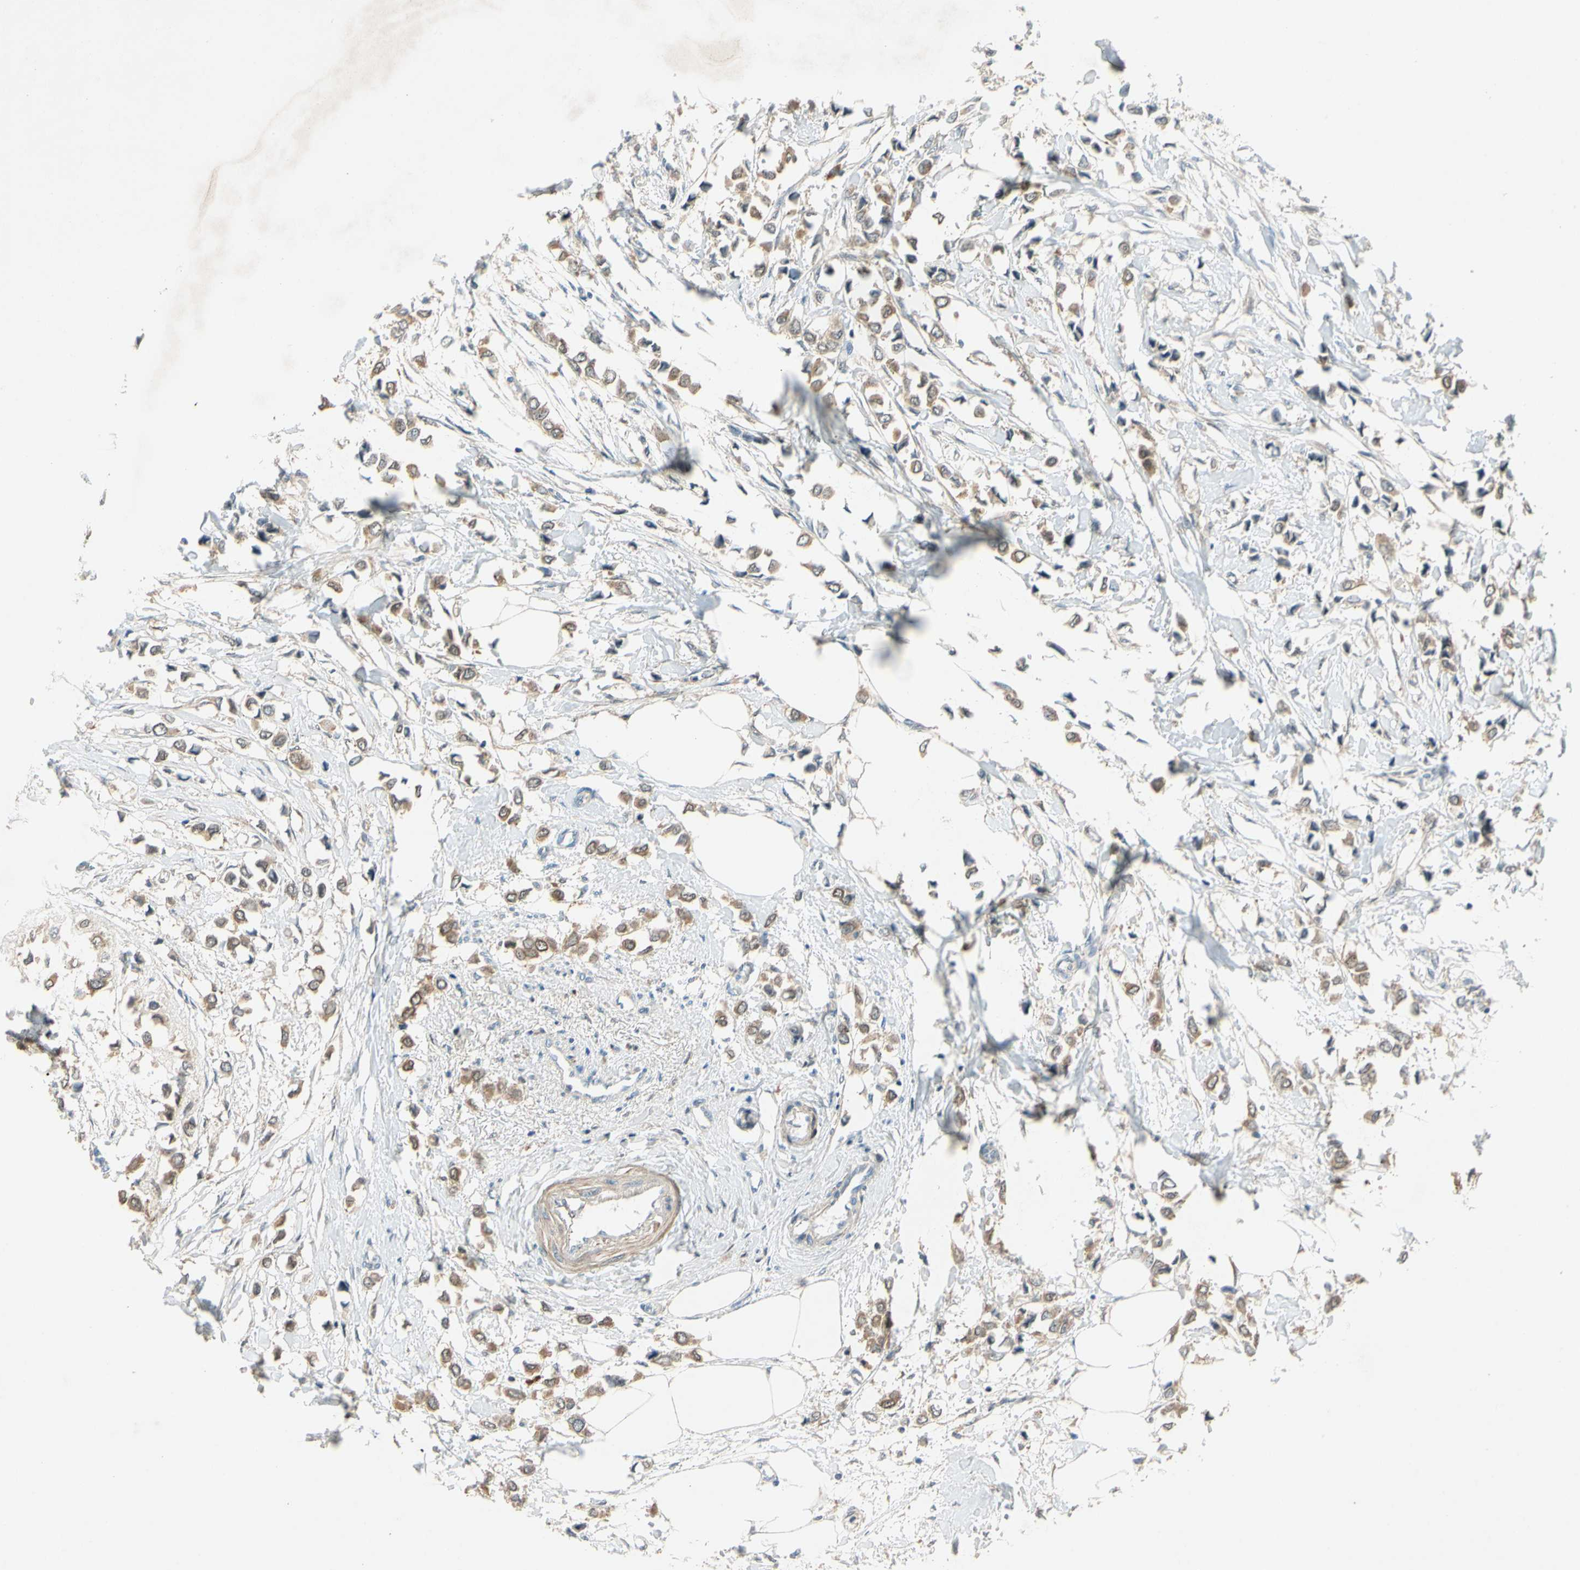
{"staining": {"intensity": "moderate", "quantity": ">75%", "location": "cytoplasmic/membranous"}, "tissue": "breast cancer", "cell_type": "Tumor cells", "image_type": "cancer", "snomed": [{"axis": "morphology", "description": "Lobular carcinoma"}, {"axis": "topography", "description": "Breast"}], "caption": "Brown immunohistochemical staining in breast cancer reveals moderate cytoplasmic/membranous staining in approximately >75% of tumor cells.", "gene": "WIPI1", "patient": {"sex": "female", "age": 51}}